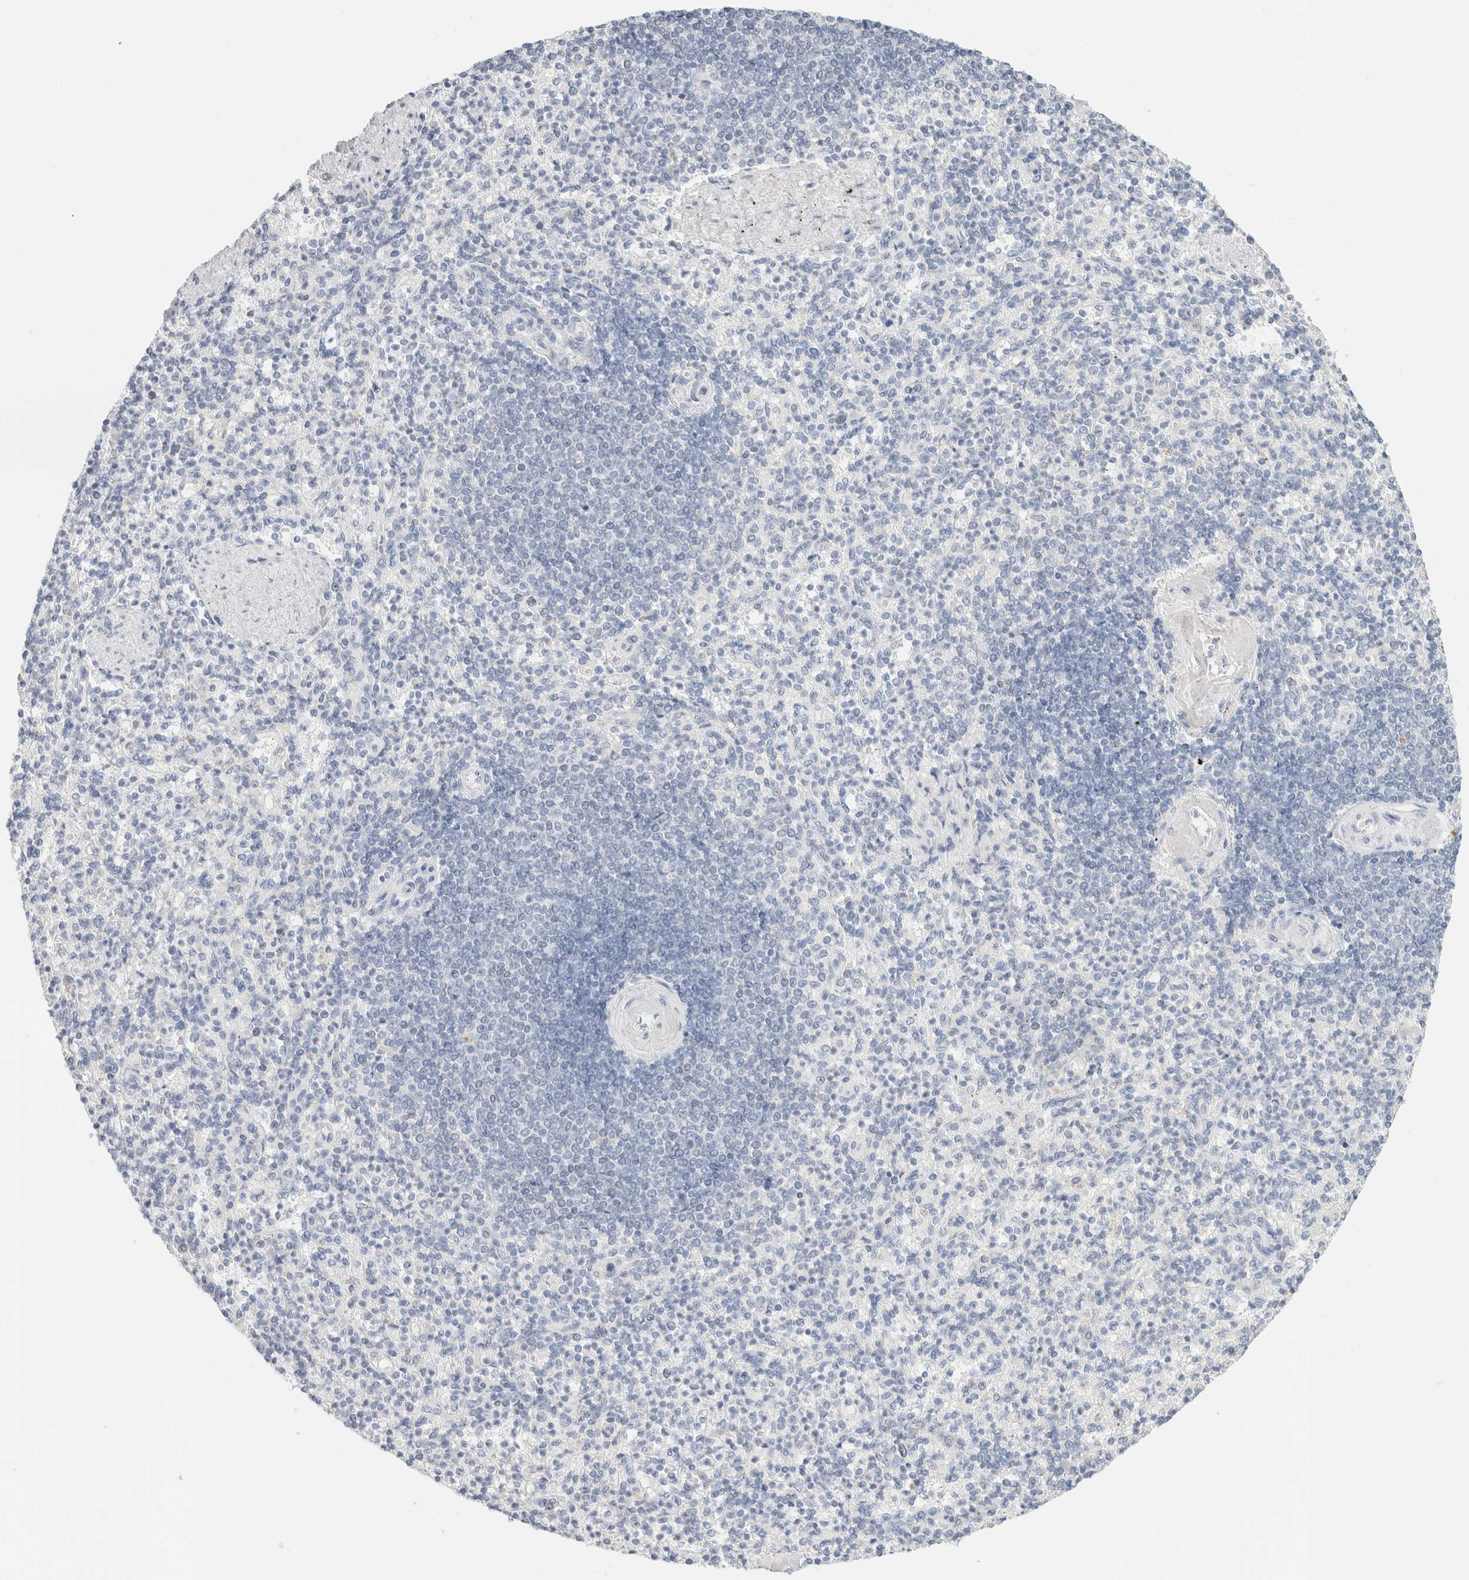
{"staining": {"intensity": "negative", "quantity": "none", "location": "none"}, "tissue": "spleen", "cell_type": "Cells in red pulp", "image_type": "normal", "snomed": [{"axis": "morphology", "description": "Normal tissue, NOS"}, {"axis": "topography", "description": "Spleen"}], "caption": "Spleen was stained to show a protein in brown. There is no significant expression in cells in red pulp. (DAB (3,3'-diaminobenzidine) immunohistochemistry (IHC), high magnification).", "gene": "NEFM", "patient": {"sex": "female", "age": 74}}